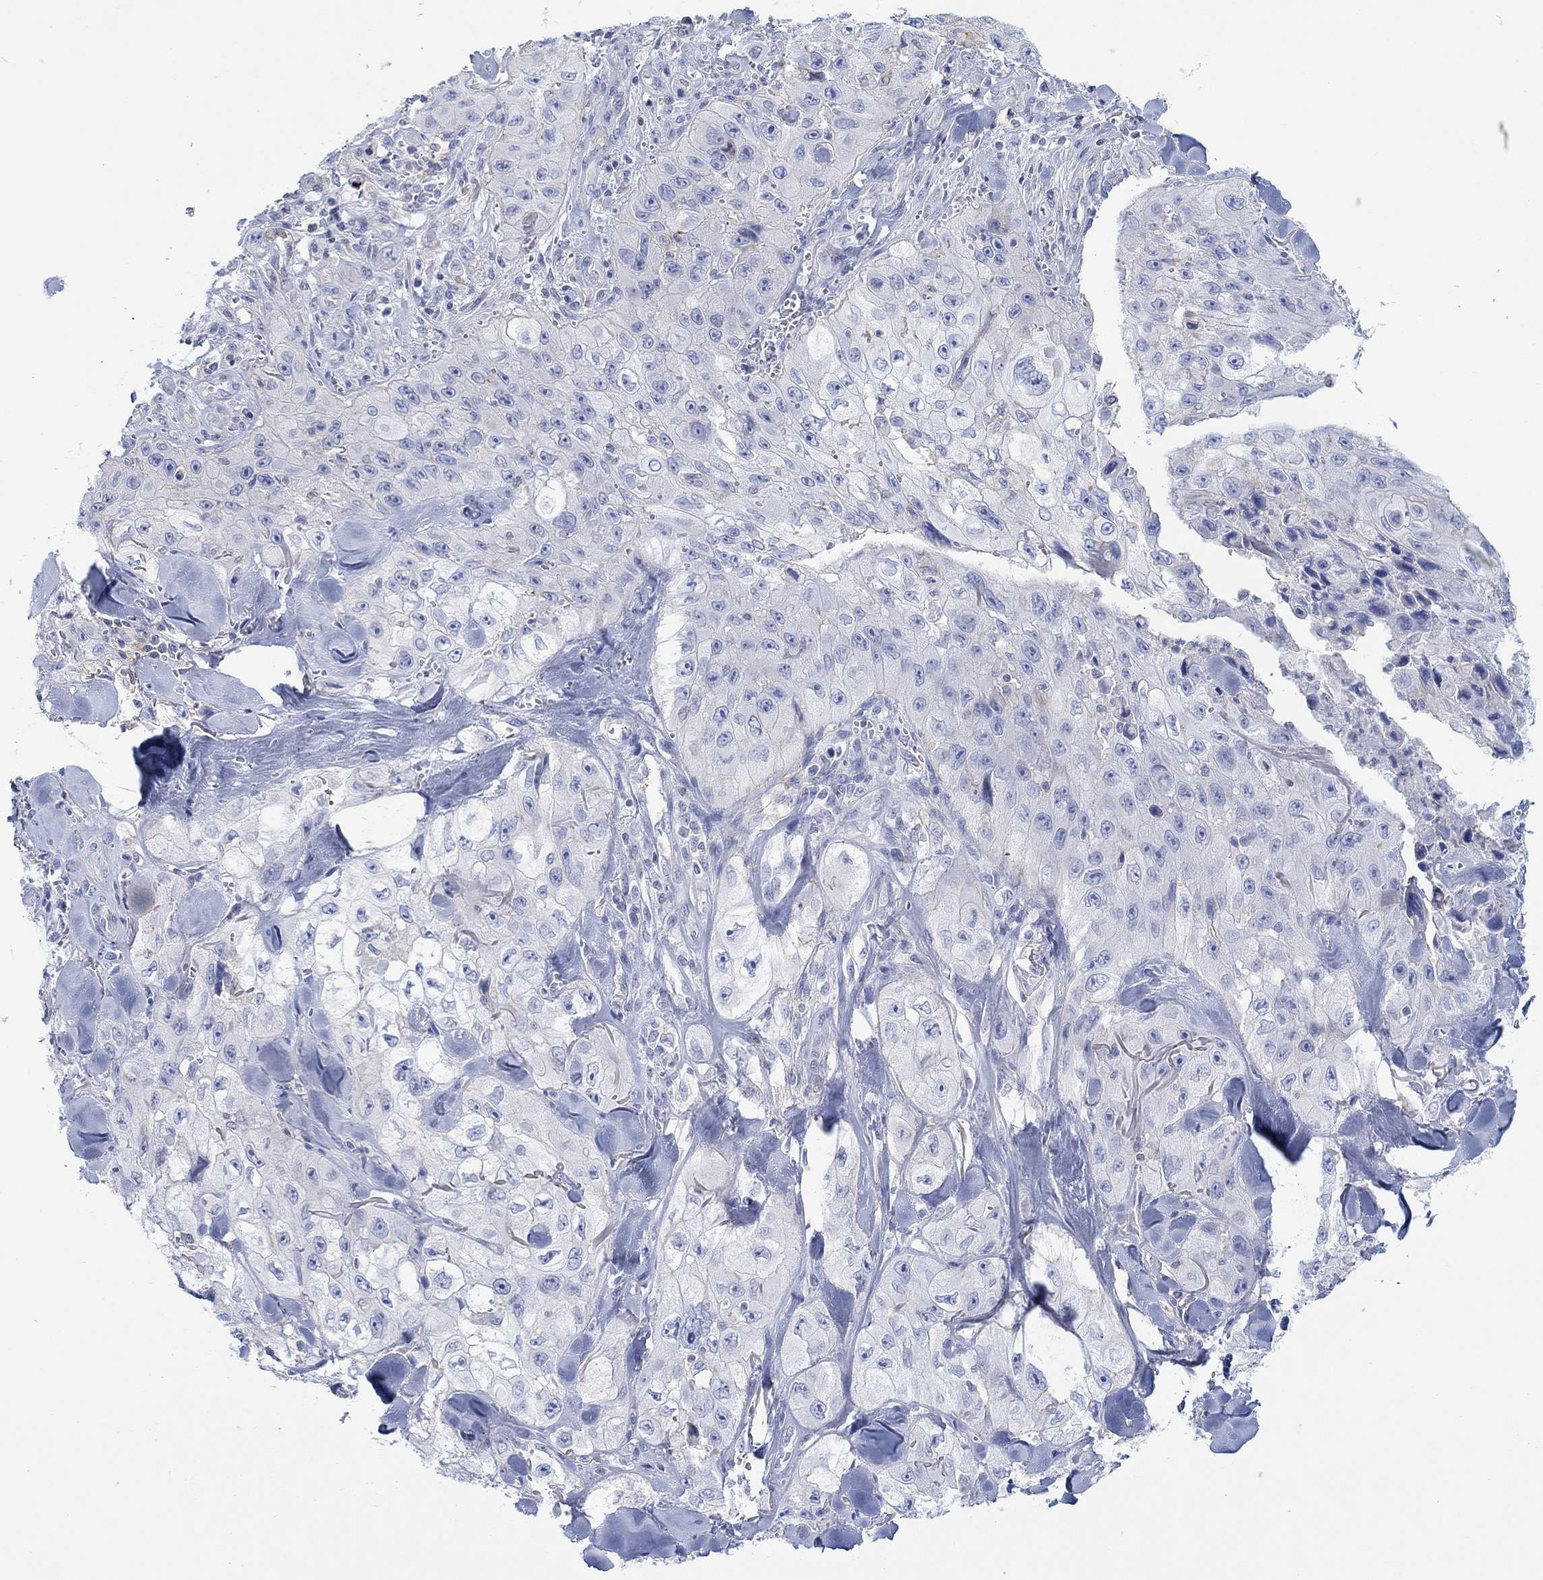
{"staining": {"intensity": "negative", "quantity": "none", "location": "none"}, "tissue": "skin cancer", "cell_type": "Tumor cells", "image_type": "cancer", "snomed": [{"axis": "morphology", "description": "Squamous cell carcinoma, NOS"}, {"axis": "topography", "description": "Skin"}, {"axis": "topography", "description": "Subcutis"}], "caption": "Tumor cells show no significant positivity in skin cancer.", "gene": "PPIL6", "patient": {"sex": "male", "age": 73}}